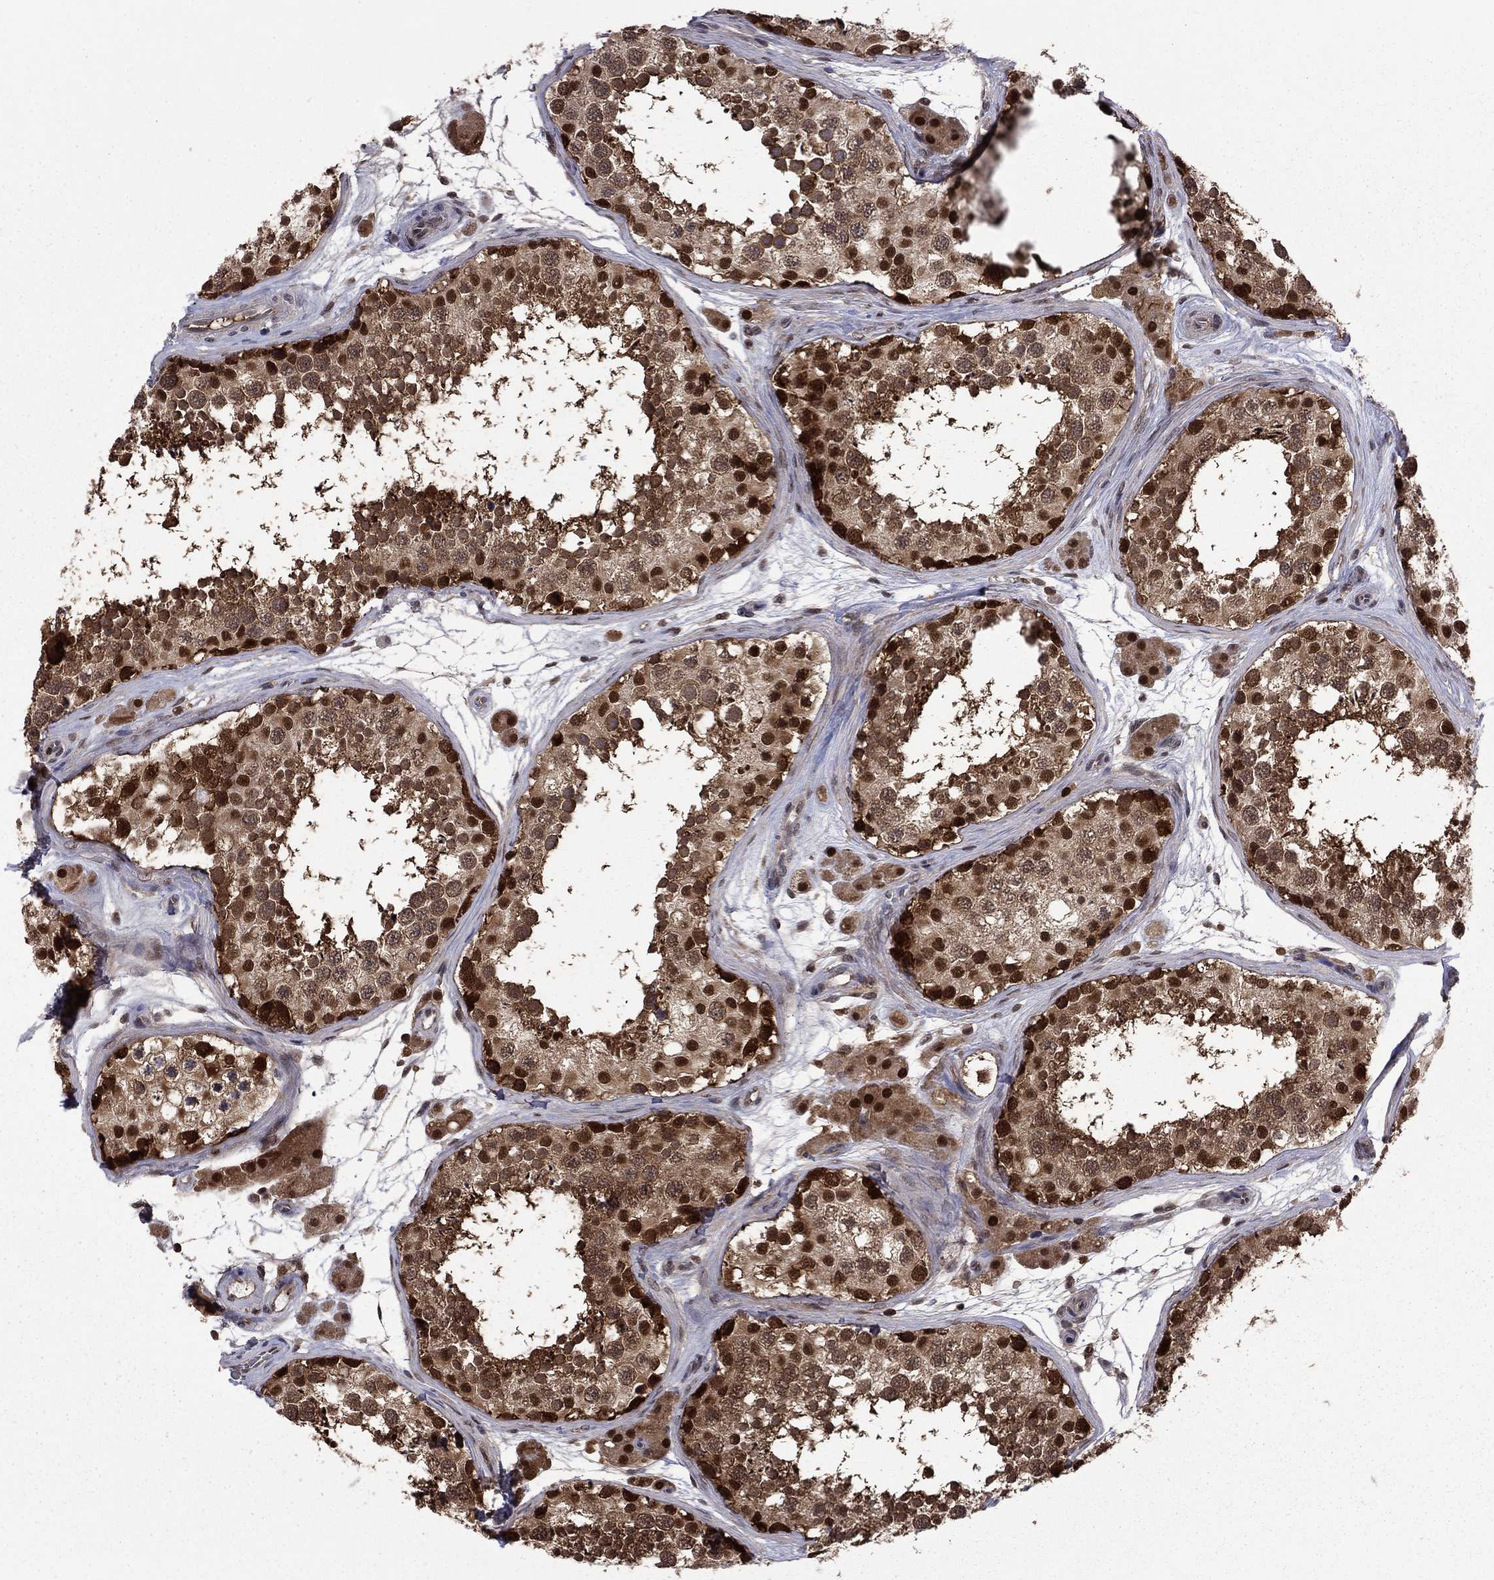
{"staining": {"intensity": "strong", "quantity": "25%-75%", "location": "nuclear"}, "tissue": "testis", "cell_type": "Cells in seminiferous ducts", "image_type": "normal", "snomed": [{"axis": "morphology", "description": "Normal tissue, NOS"}, {"axis": "topography", "description": "Testis"}], "caption": "Cells in seminiferous ducts exhibit high levels of strong nuclear positivity in about 25%-75% of cells in unremarkable testis.", "gene": "PSMD2", "patient": {"sex": "male", "age": 41}}